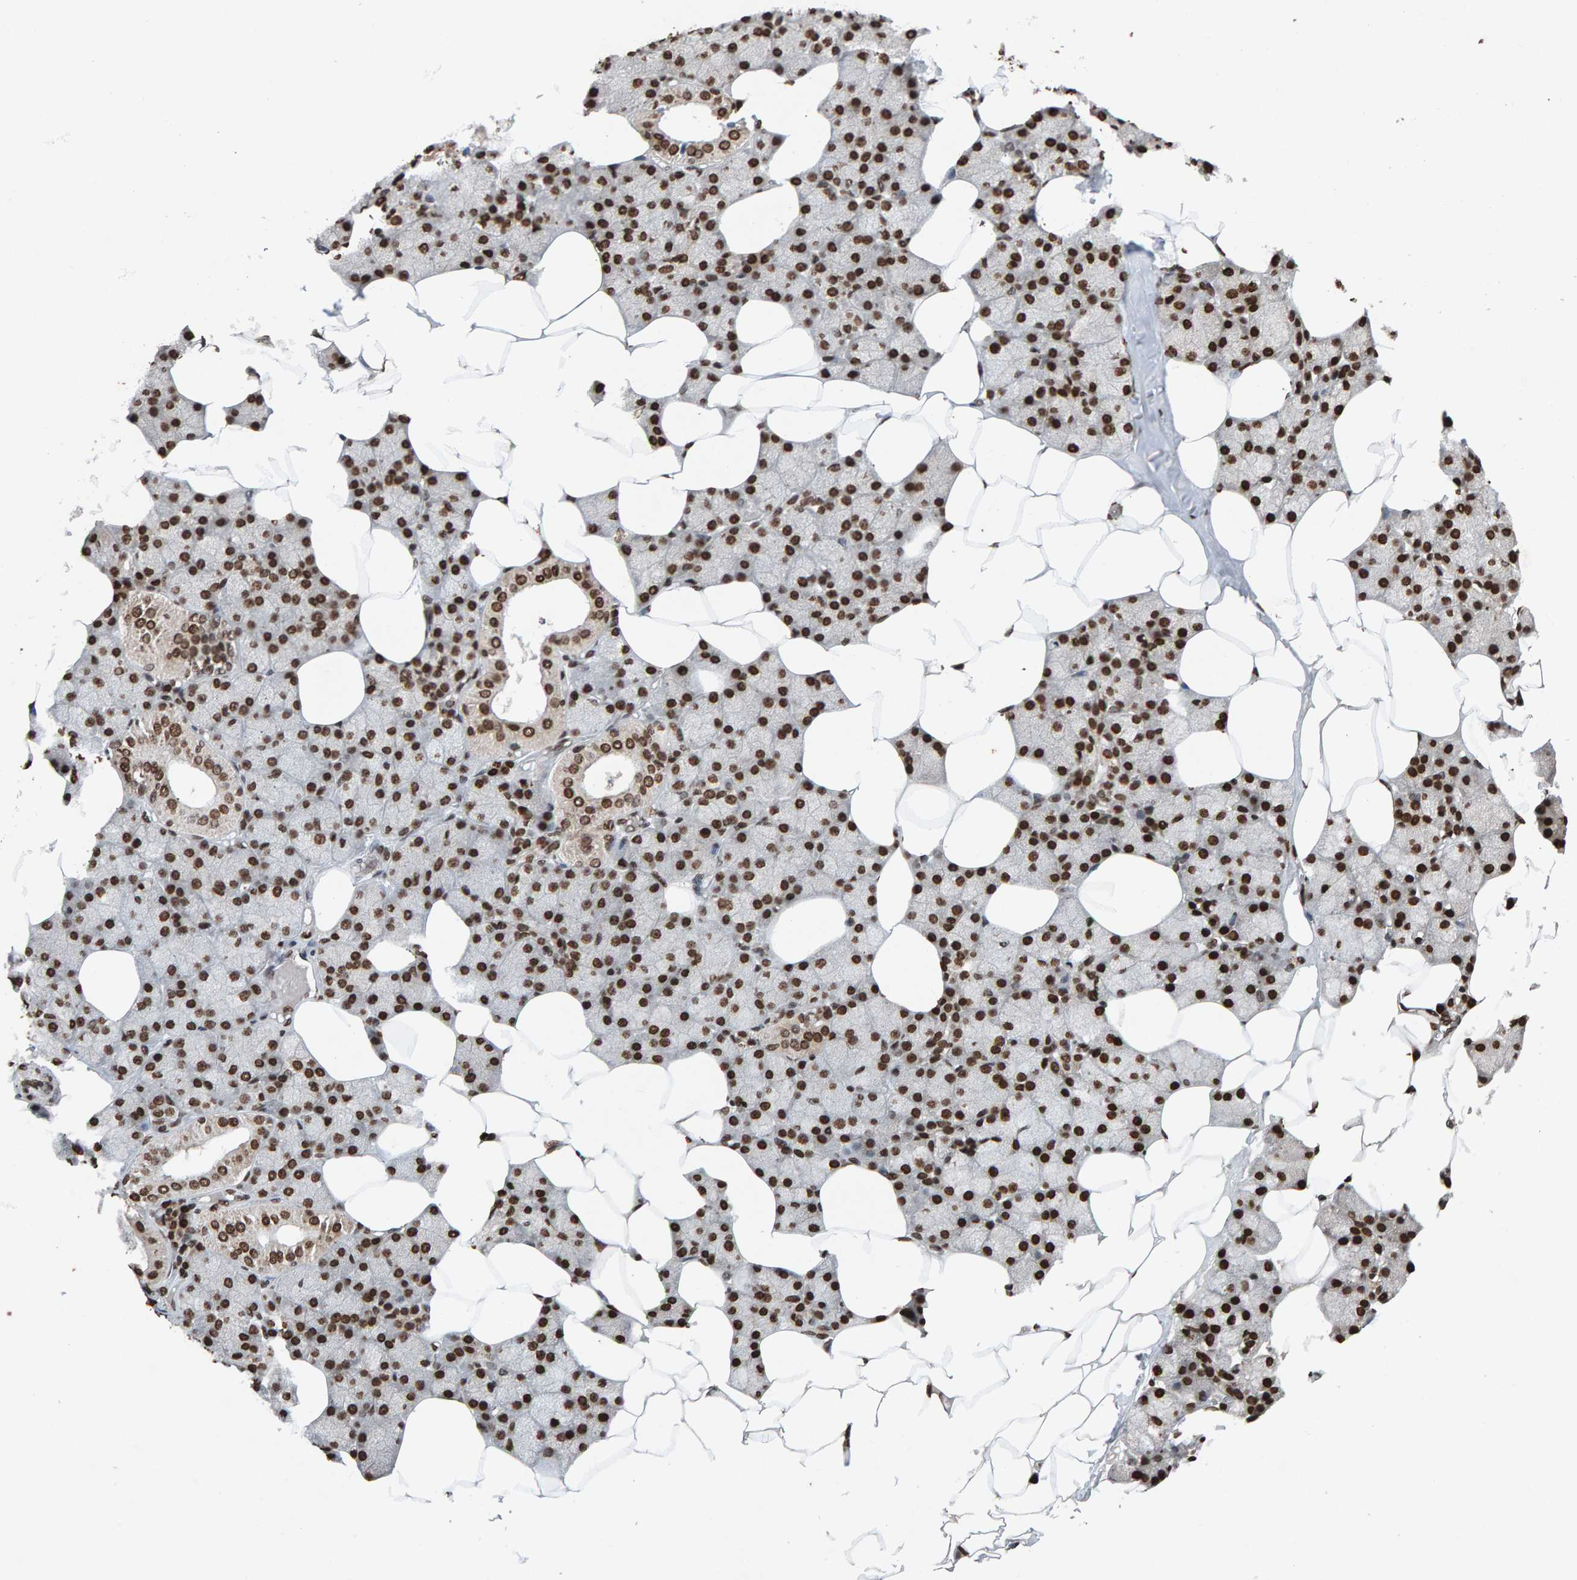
{"staining": {"intensity": "strong", "quantity": ">75%", "location": "nuclear"}, "tissue": "salivary gland", "cell_type": "Glandular cells", "image_type": "normal", "snomed": [{"axis": "morphology", "description": "Normal tissue, NOS"}, {"axis": "topography", "description": "Salivary gland"}], "caption": "This micrograph demonstrates immunohistochemistry (IHC) staining of unremarkable salivary gland, with high strong nuclear positivity in approximately >75% of glandular cells.", "gene": "H2AZ1", "patient": {"sex": "male", "age": 62}}